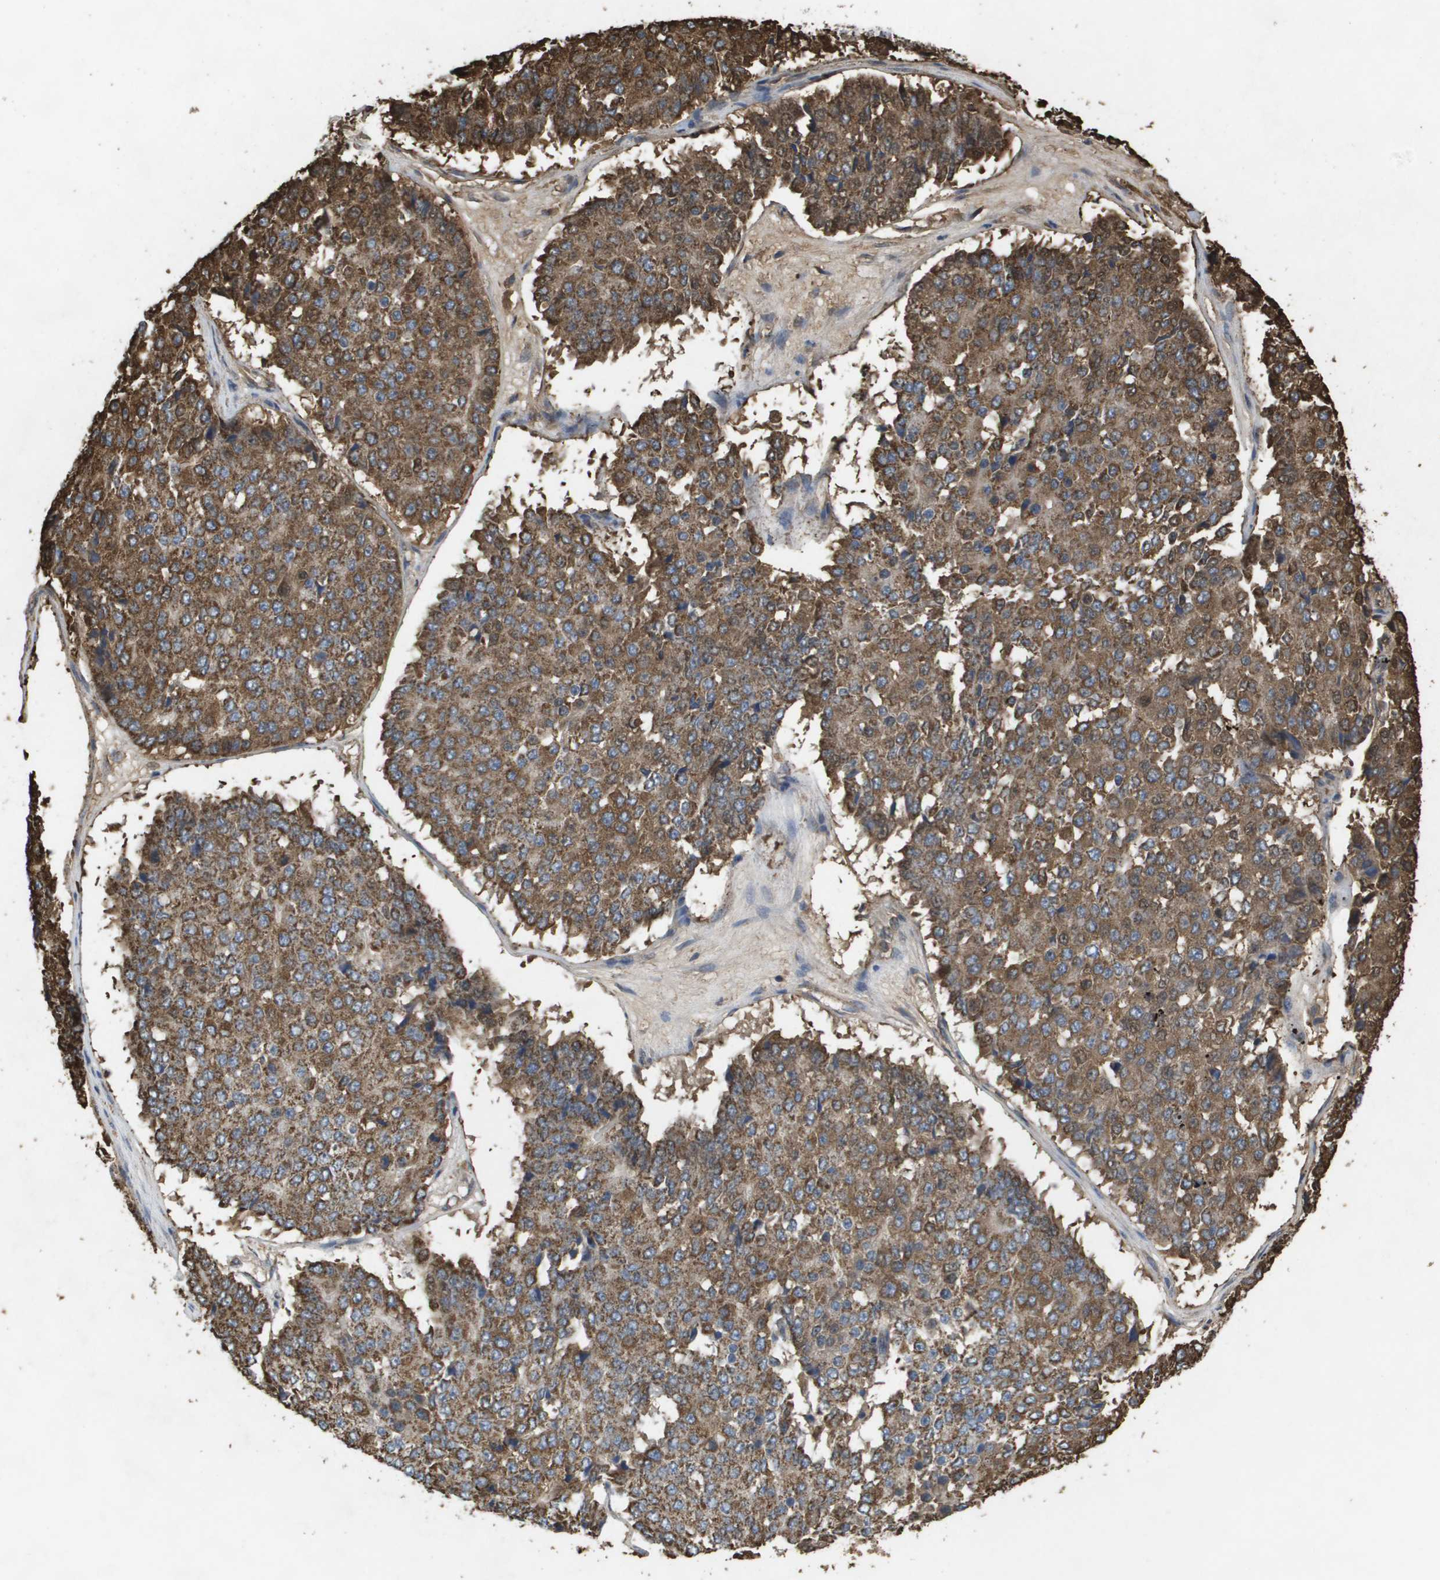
{"staining": {"intensity": "moderate", "quantity": ">75%", "location": "cytoplasmic/membranous"}, "tissue": "pancreatic cancer", "cell_type": "Tumor cells", "image_type": "cancer", "snomed": [{"axis": "morphology", "description": "Adenocarcinoma, NOS"}, {"axis": "topography", "description": "Pancreas"}], "caption": "Immunohistochemical staining of adenocarcinoma (pancreatic) demonstrates medium levels of moderate cytoplasmic/membranous staining in about >75% of tumor cells.", "gene": "HSPE1", "patient": {"sex": "male", "age": 50}}